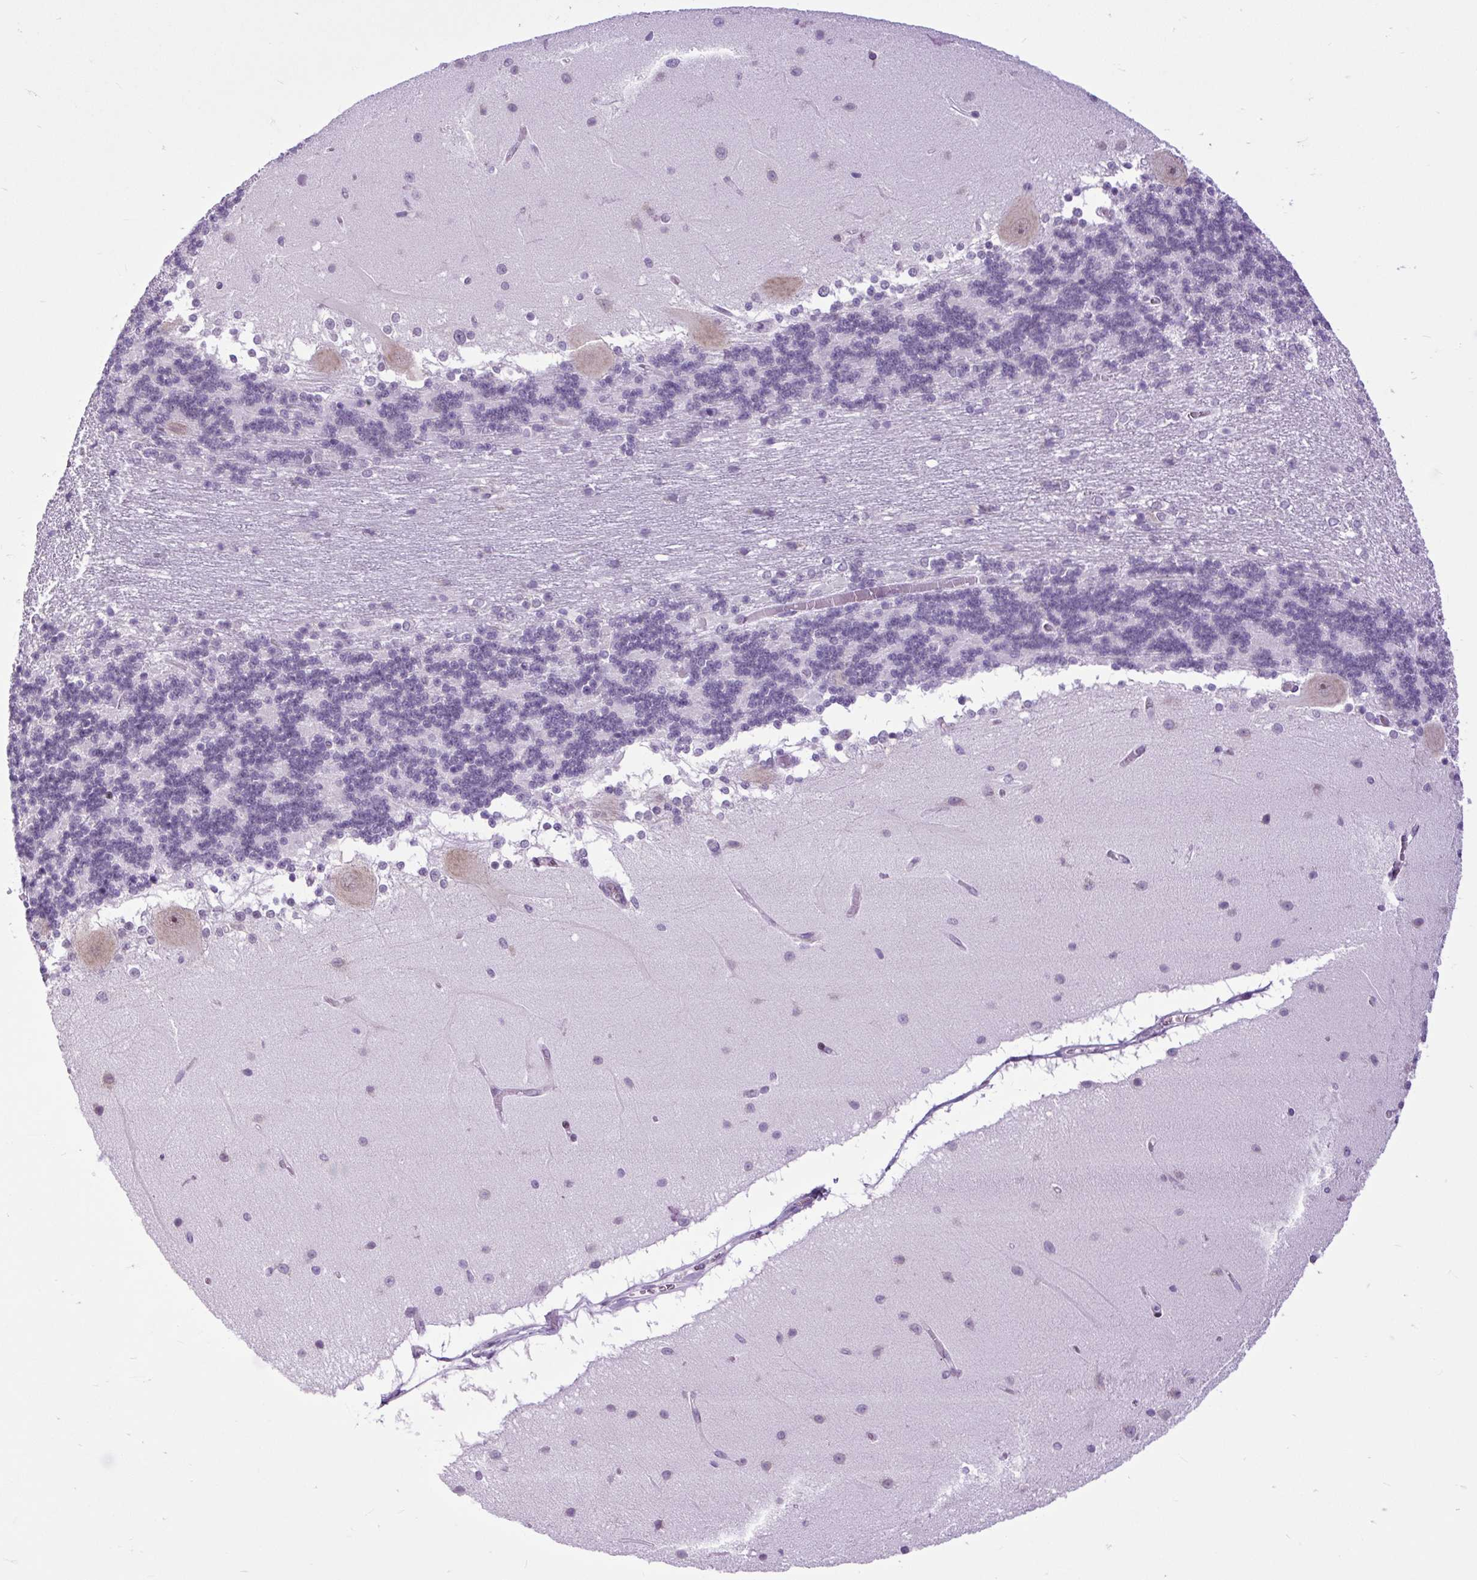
{"staining": {"intensity": "negative", "quantity": "none", "location": "none"}, "tissue": "cerebellum", "cell_type": "Cells in granular layer", "image_type": "normal", "snomed": [{"axis": "morphology", "description": "Normal tissue, NOS"}, {"axis": "topography", "description": "Cerebellum"}], "caption": "This micrograph is of normal cerebellum stained with IHC to label a protein in brown with the nuclei are counter-stained blue. There is no expression in cells in granular layer.", "gene": "CLK2", "patient": {"sex": "female", "age": 54}}